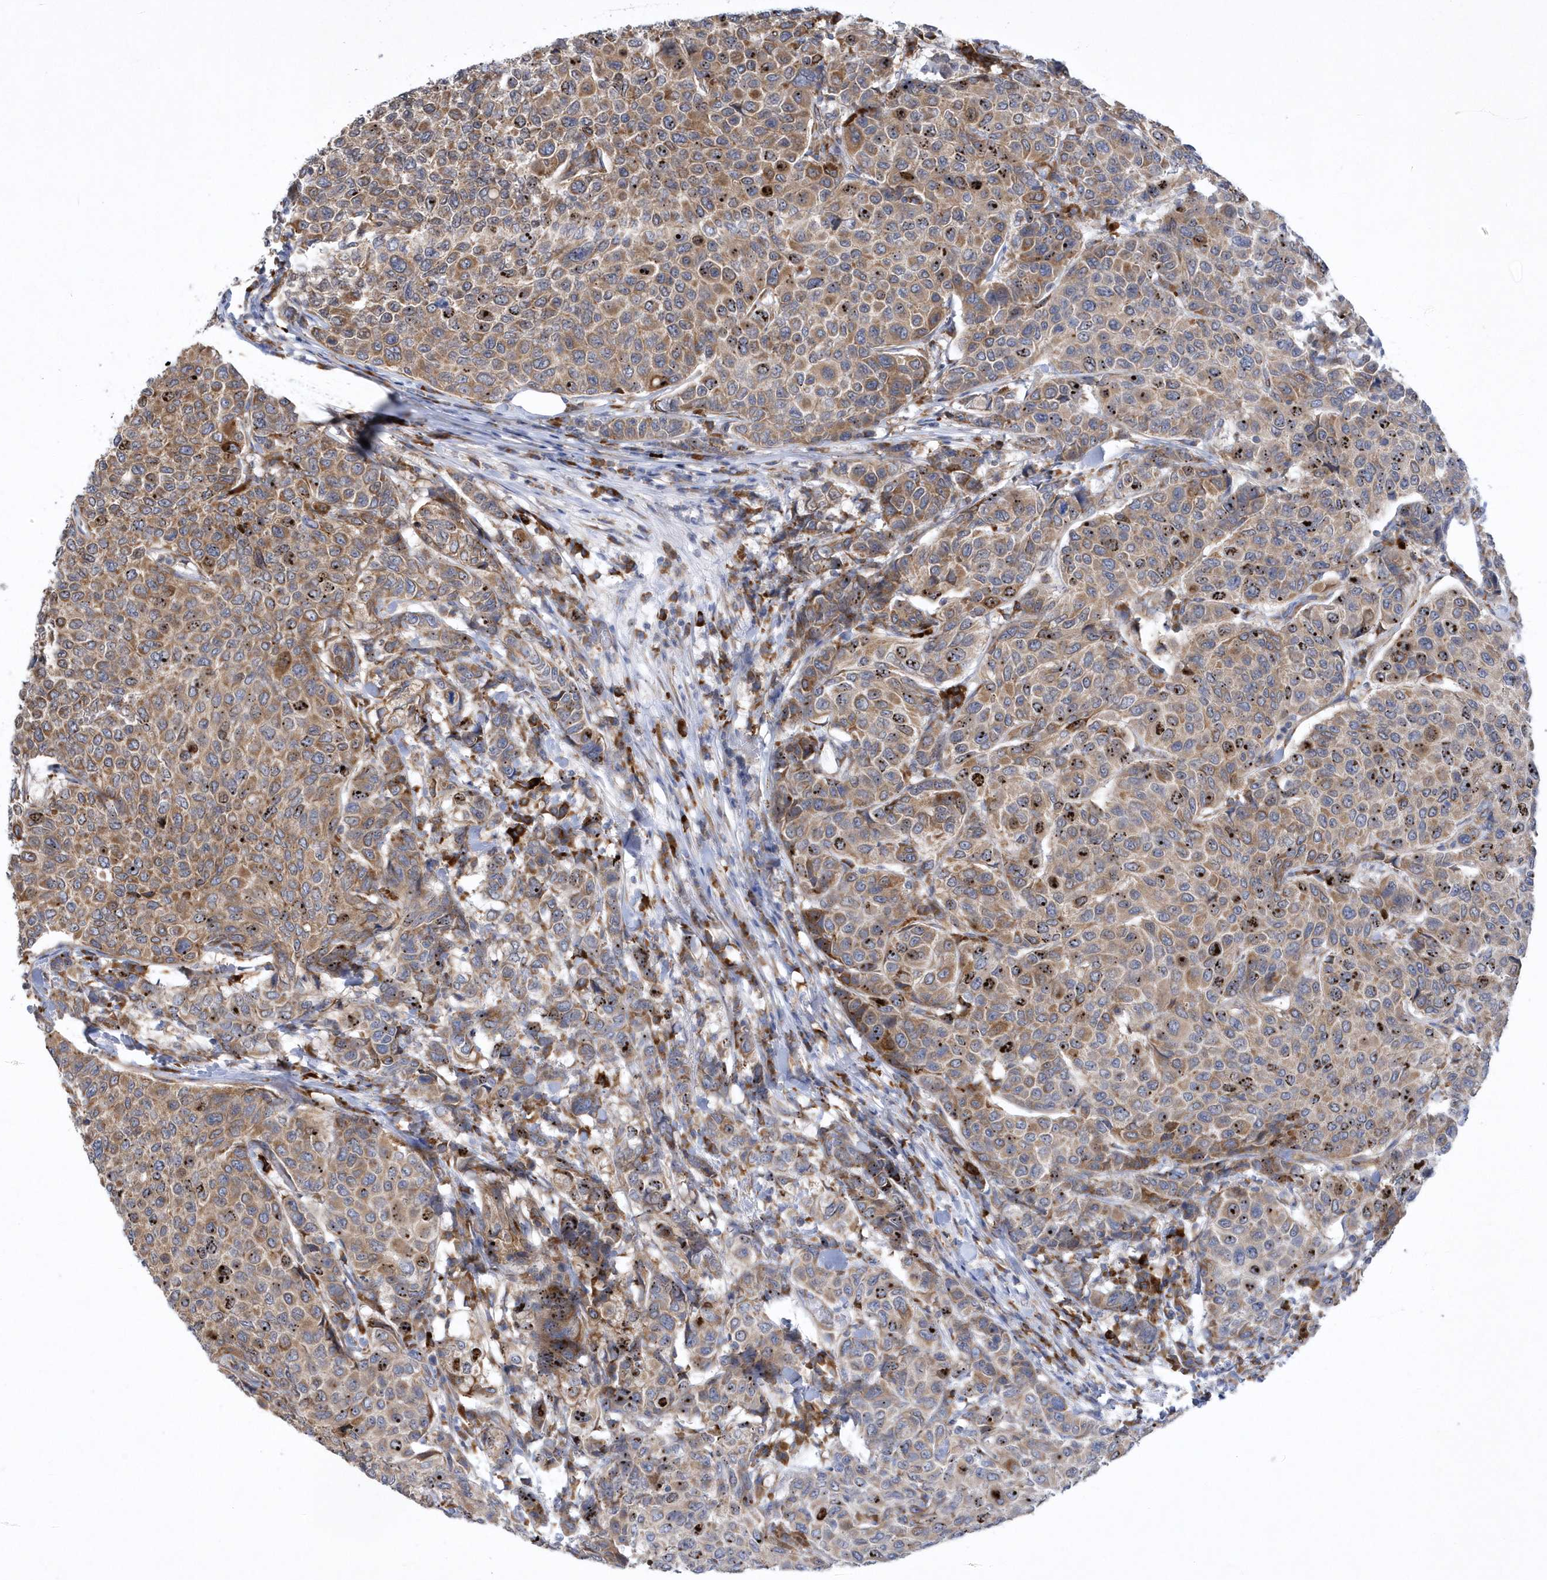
{"staining": {"intensity": "moderate", "quantity": ">75%", "location": "cytoplasmic/membranous"}, "tissue": "breast cancer", "cell_type": "Tumor cells", "image_type": "cancer", "snomed": [{"axis": "morphology", "description": "Duct carcinoma"}, {"axis": "topography", "description": "Breast"}], "caption": "Protein analysis of breast cancer (intraductal carcinoma) tissue shows moderate cytoplasmic/membranous expression in about >75% of tumor cells.", "gene": "MED31", "patient": {"sex": "female", "age": 55}}